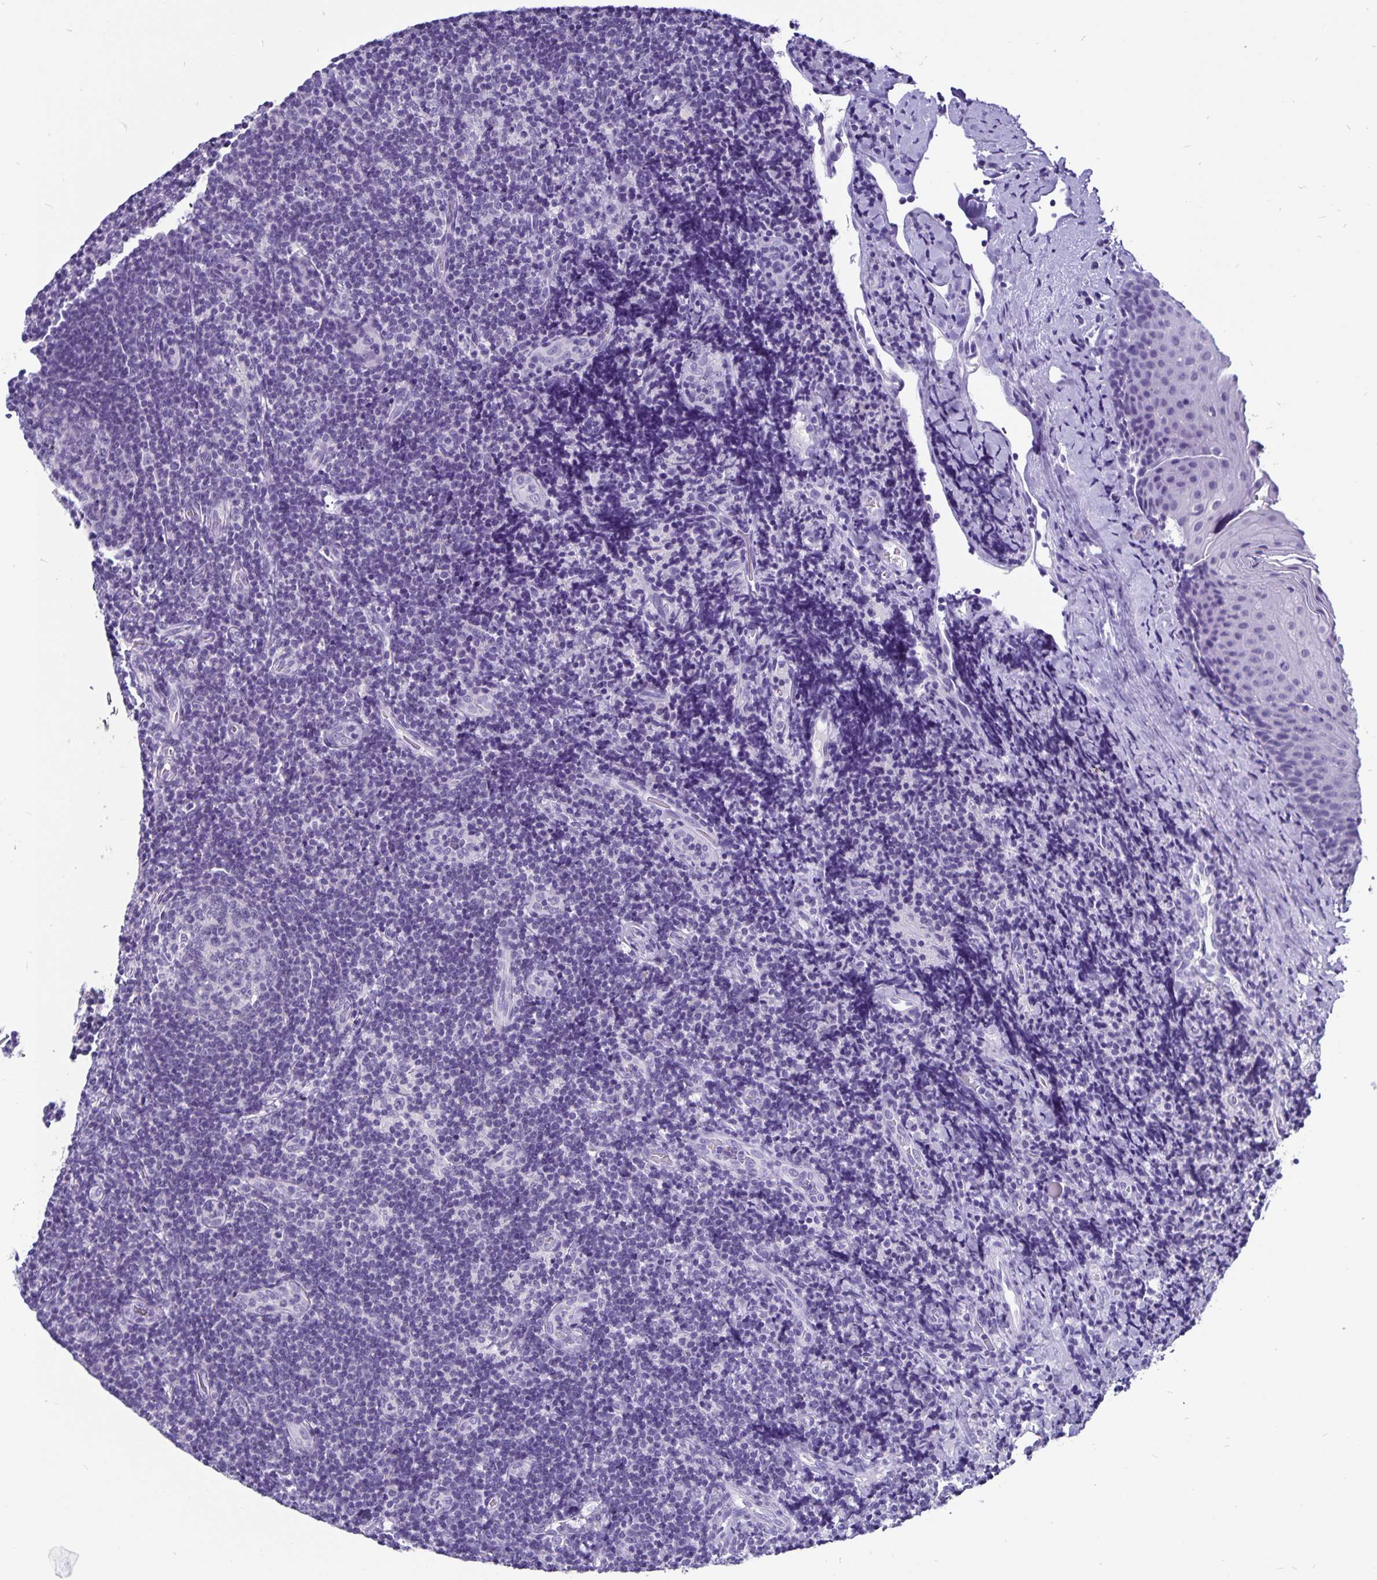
{"staining": {"intensity": "negative", "quantity": "none", "location": "none"}, "tissue": "tonsil", "cell_type": "Germinal center cells", "image_type": "normal", "snomed": [{"axis": "morphology", "description": "Normal tissue, NOS"}, {"axis": "topography", "description": "Tonsil"}], "caption": "Germinal center cells are negative for brown protein staining in benign tonsil. (DAB immunohistochemistry with hematoxylin counter stain).", "gene": "ODF3B", "patient": {"sex": "male", "age": 17}}